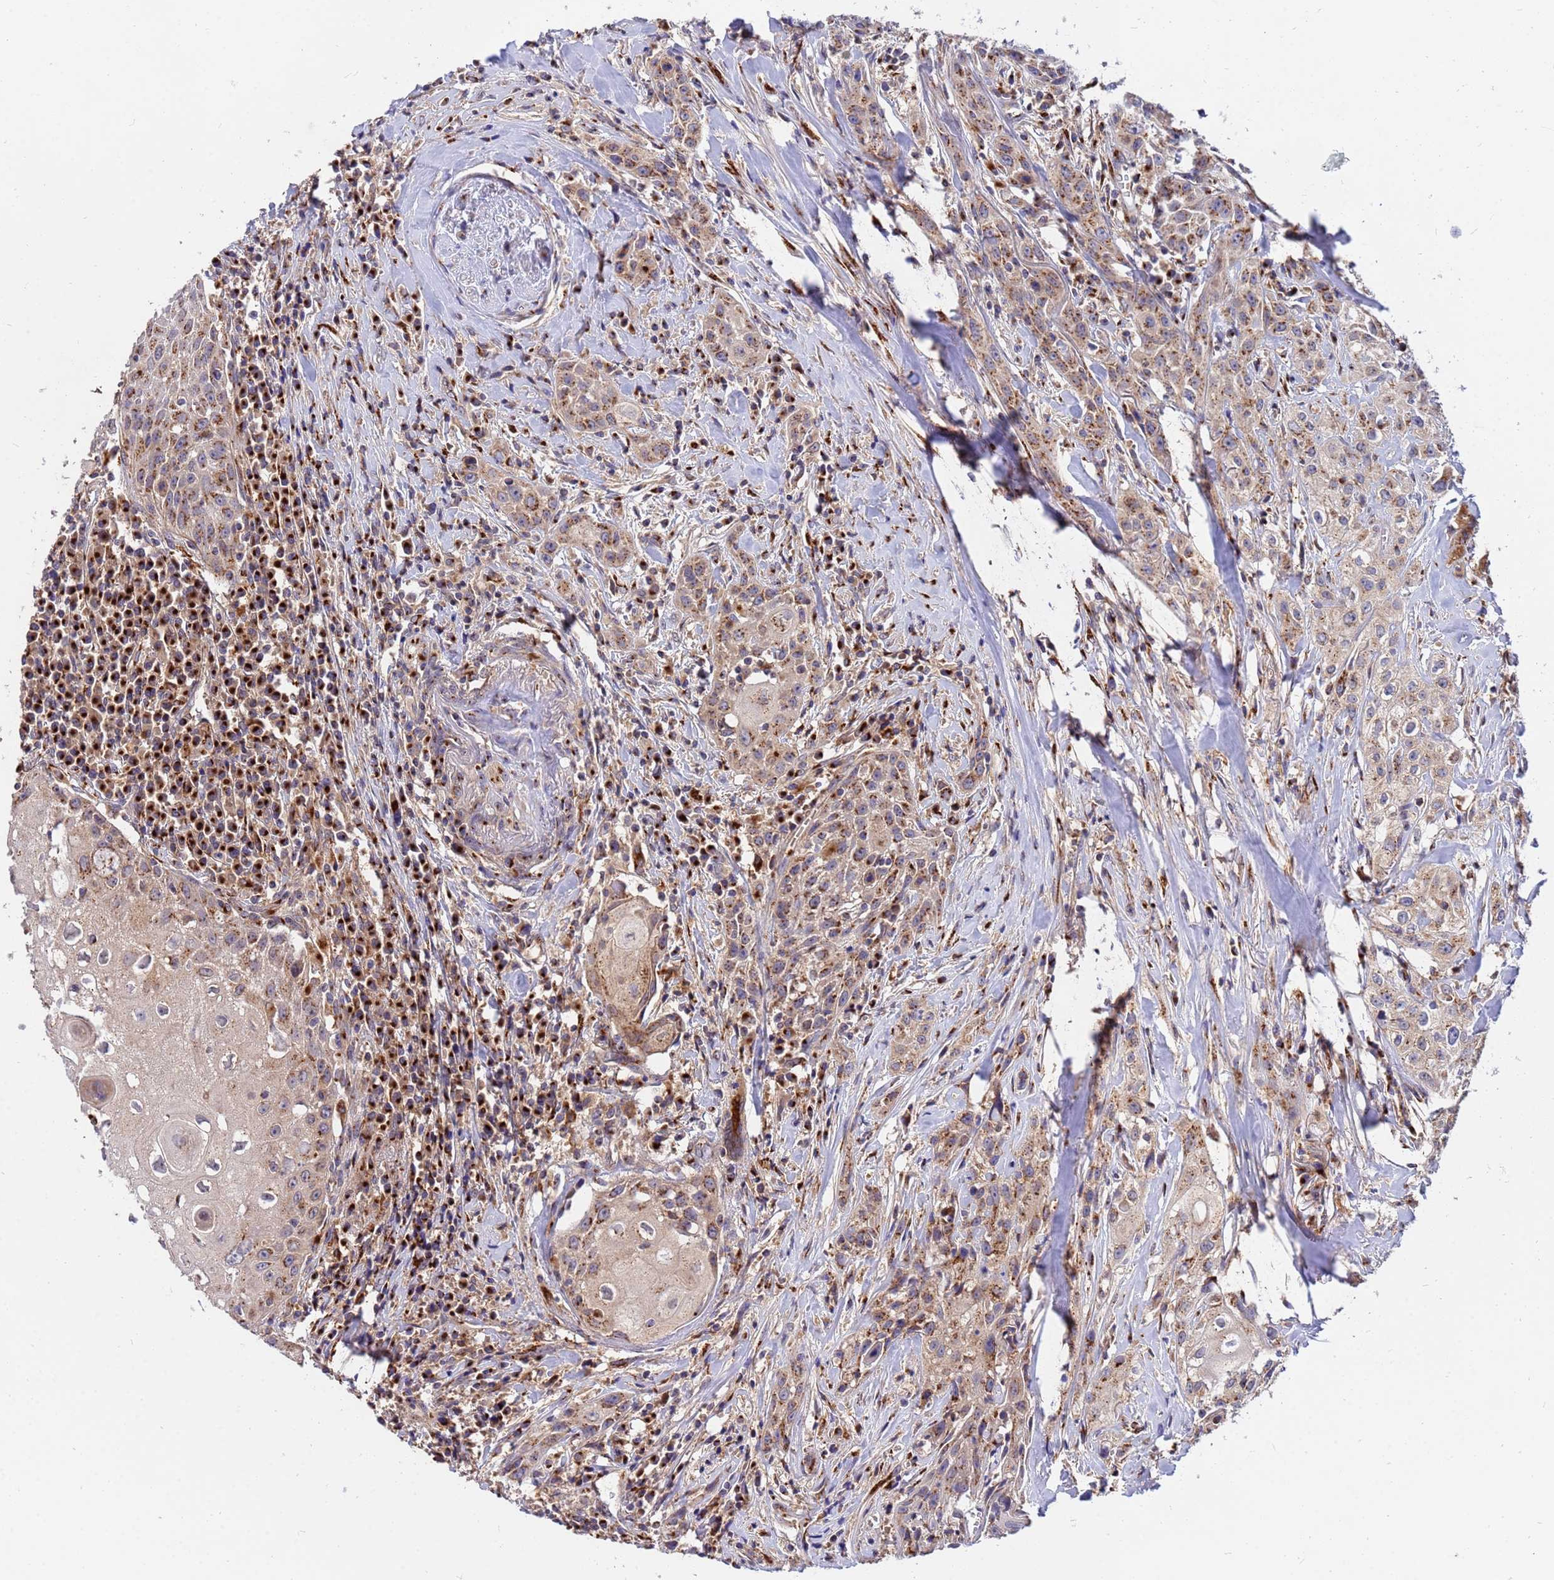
{"staining": {"intensity": "moderate", "quantity": ">75%", "location": "cytoplasmic/membranous"}, "tissue": "head and neck cancer", "cell_type": "Tumor cells", "image_type": "cancer", "snomed": [{"axis": "morphology", "description": "Squamous cell carcinoma, NOS"}, {"axis": "topography", "description": "Oral tissue"}, {"axis": "topography", "description": "Head-Neck"}], "caption": "A brown stain highlights moderate cytoplasmic/membranous expression of a protein in head and neck squamous cell carcinoma tumor cells.", "gene": "HPS3", "patient": {"sex": "female", "age": 82}}